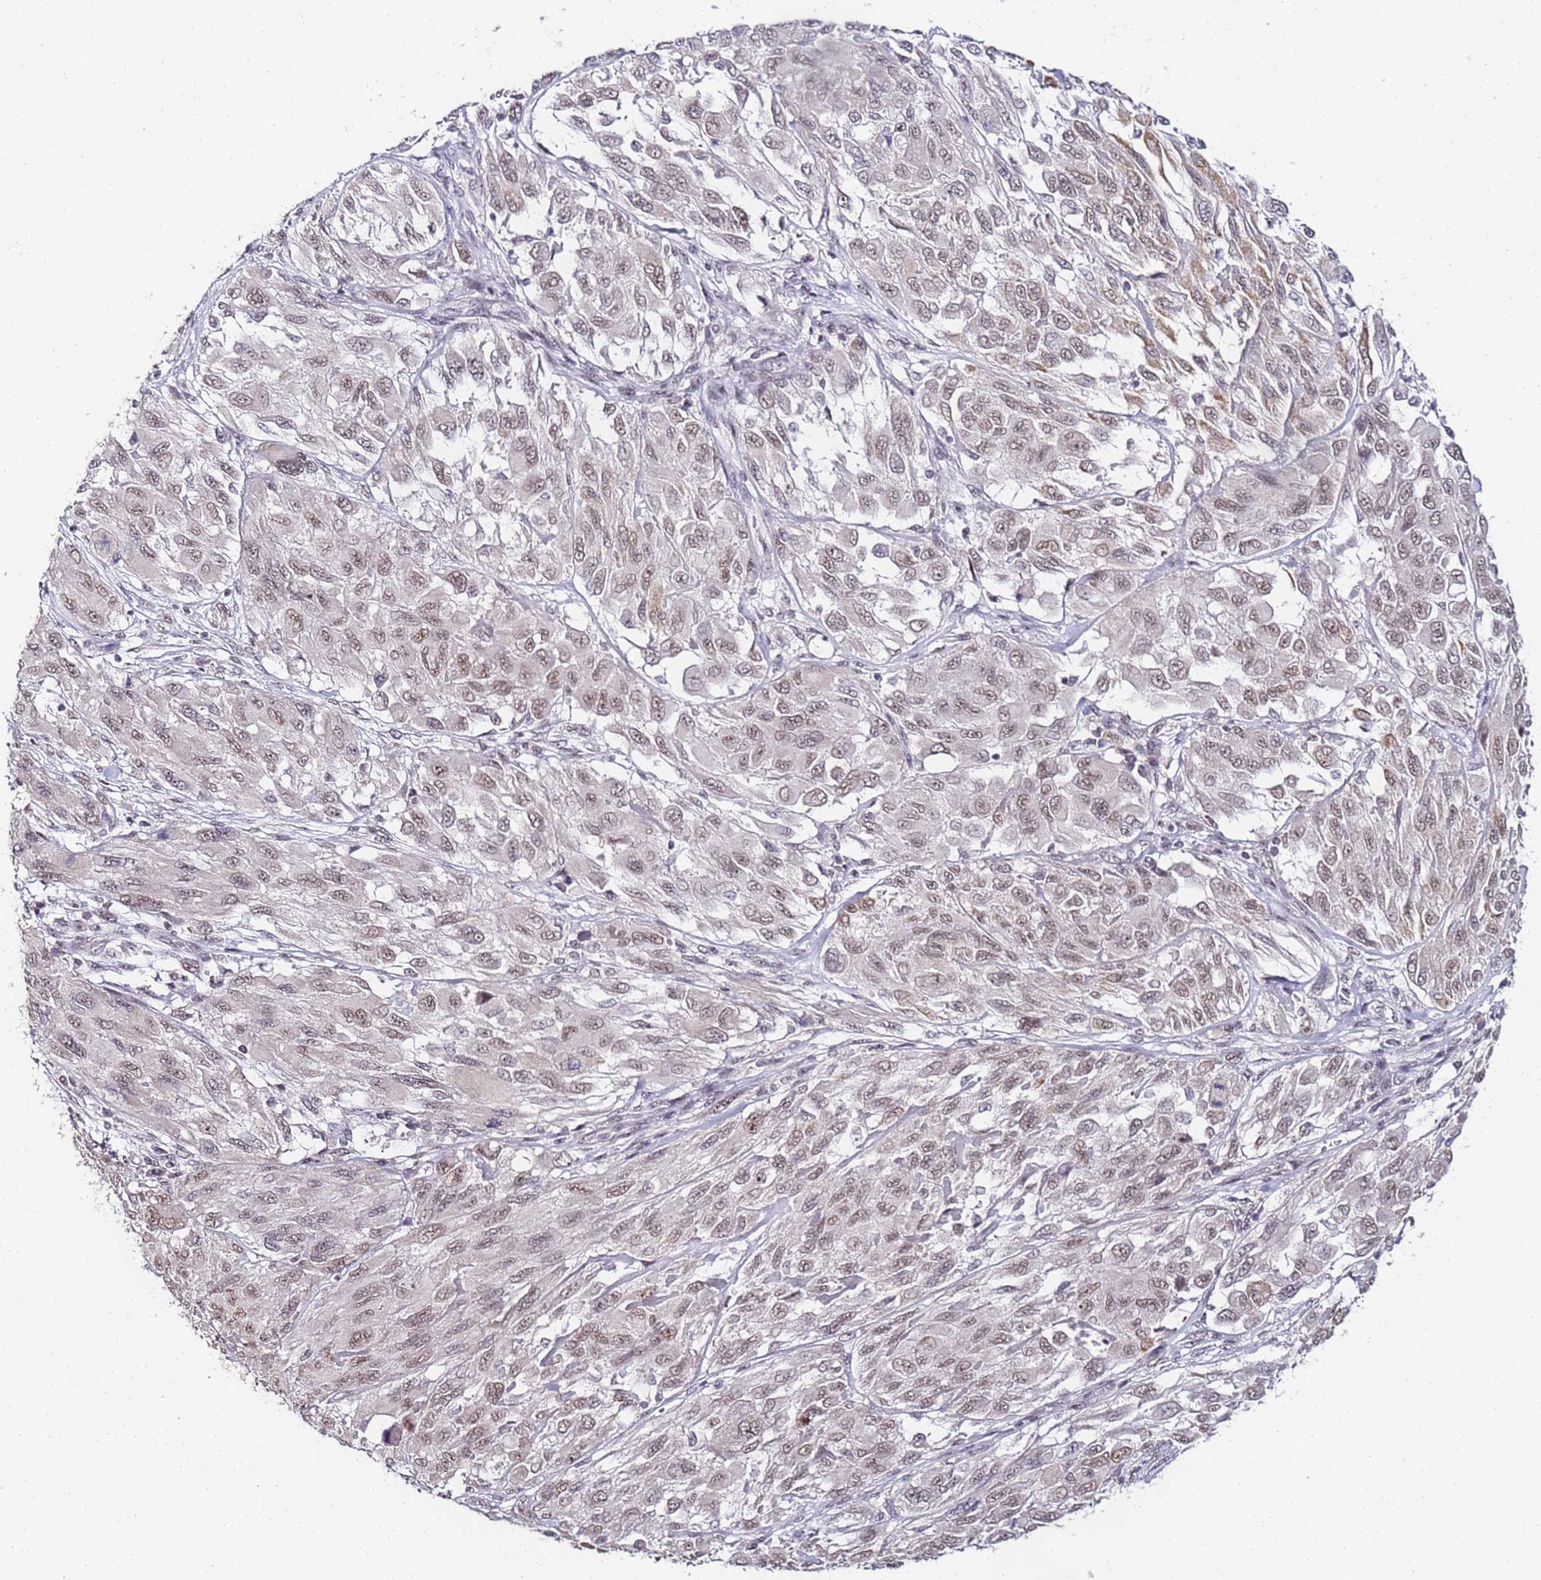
{"staining": {"intensity": "weak", "quantity": ">75%", "location": "nuclear"}, "tissue": "melanoma", "cell_type": "Tumor cells", "image_type": "cancer", "snomed": [{"axis": "morphology", "description": "Malignant melanoma, NOS"}, {"axis": "topography", "description": "Skin"}], "caption": "Protein analysis of melanoma tissue reveals weak nuclear staining in about >75% of tumor cells. The protein is stained brown, and the nuclei are stained in blue (DAB IHC with brightfield microscopy, high magnification).", "gene": "LSM3", "patient": {"sex": "female", "age": 91}}